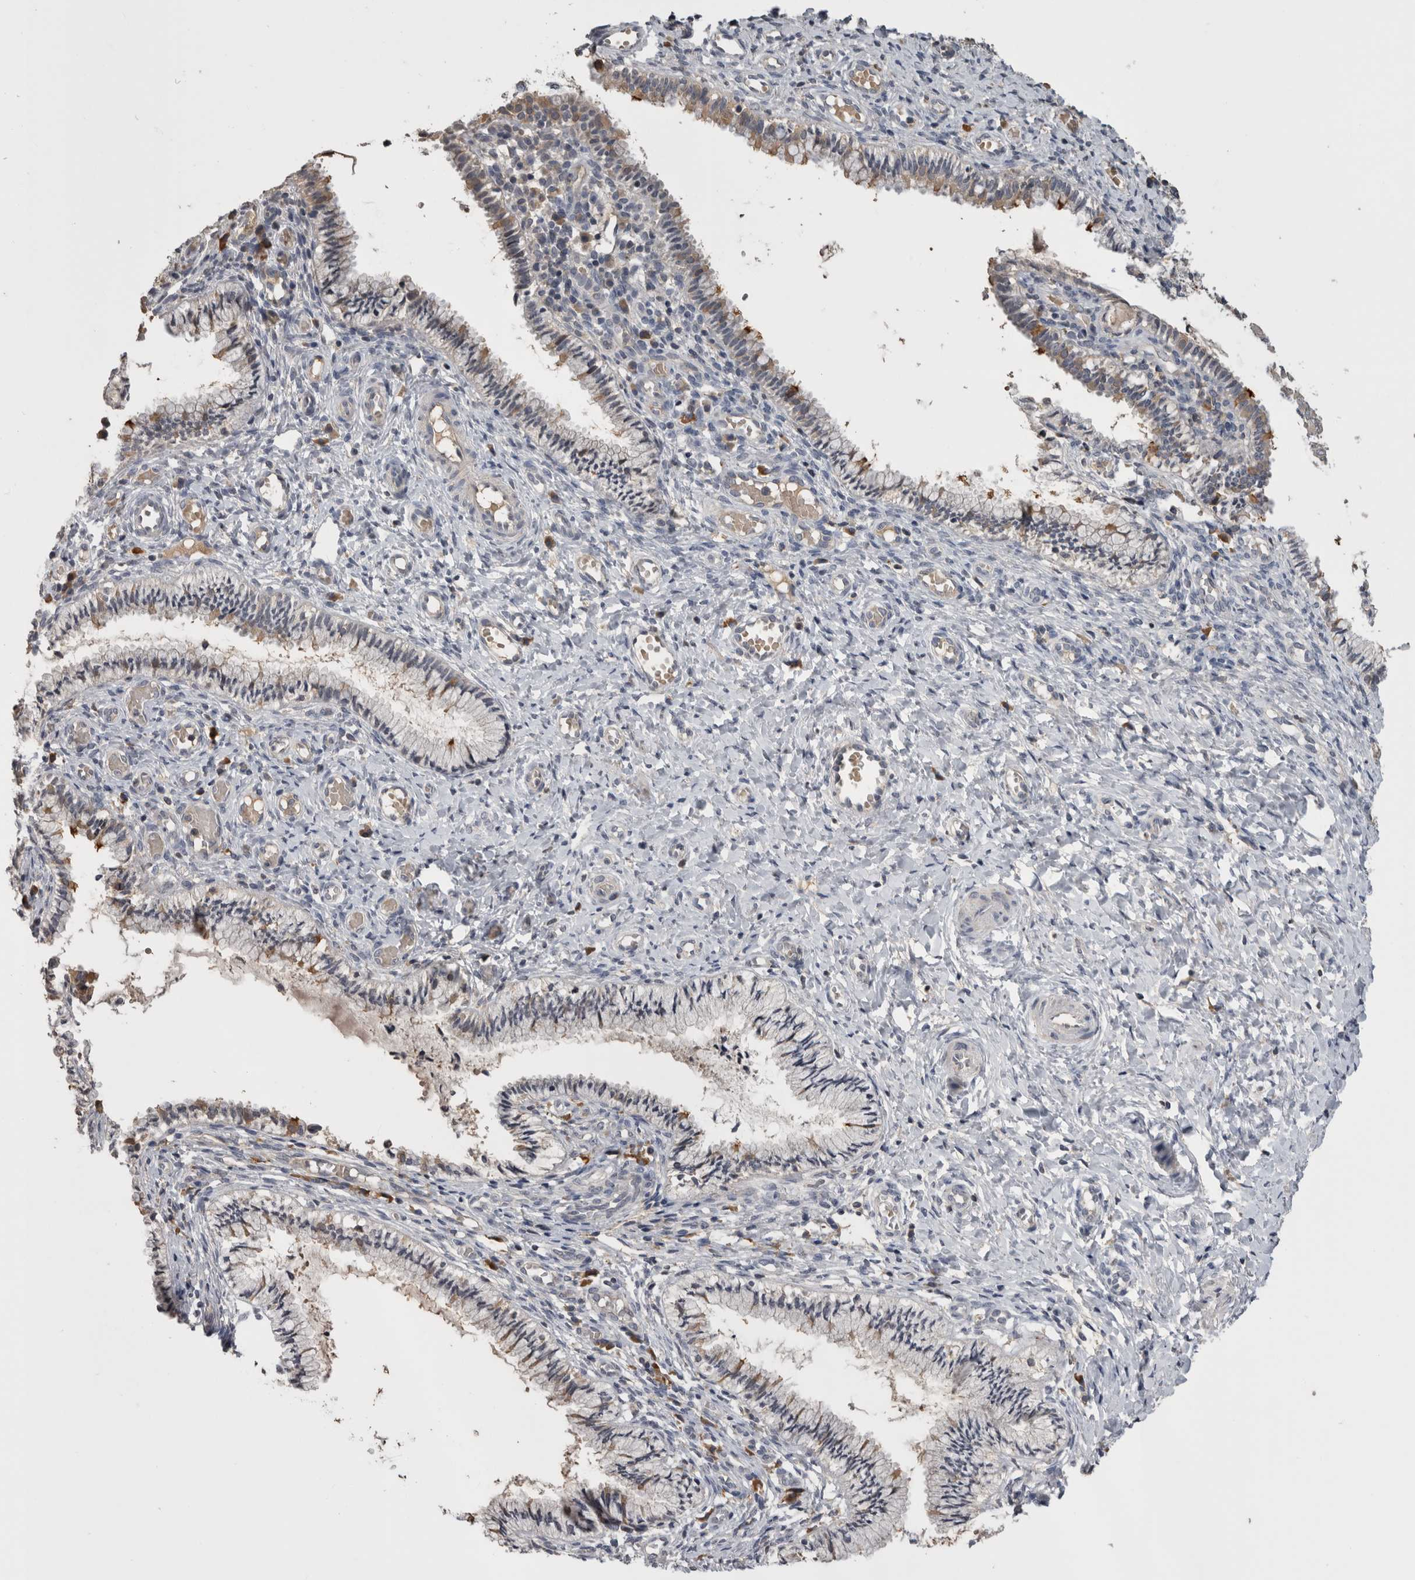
{"staining": {"intensity": "weak", "quantity": "25%-75%", "location": "cytoplasmic/membranous"}, "tissue": "cervix", "cell_type": "Glandular cells", "image_type": "normal", "snomed": [{"axis": "morphology", "description": "Normal tissue, NOS"}, {"axis": "topography", "description": "Cervix"}], "caption": "DAB (3,3'-diaminobenzidine) immunohistochemical staining of unremarkable human cervix demonstrates weak cytoplasmic/membranous protein positivity in approximately 25%-75% of glandular cells. (Brightfield microscopy of DAB IHC at high magnification).", "gene": "ANXA13", "patient": {"sex": "female", "age": 27}}